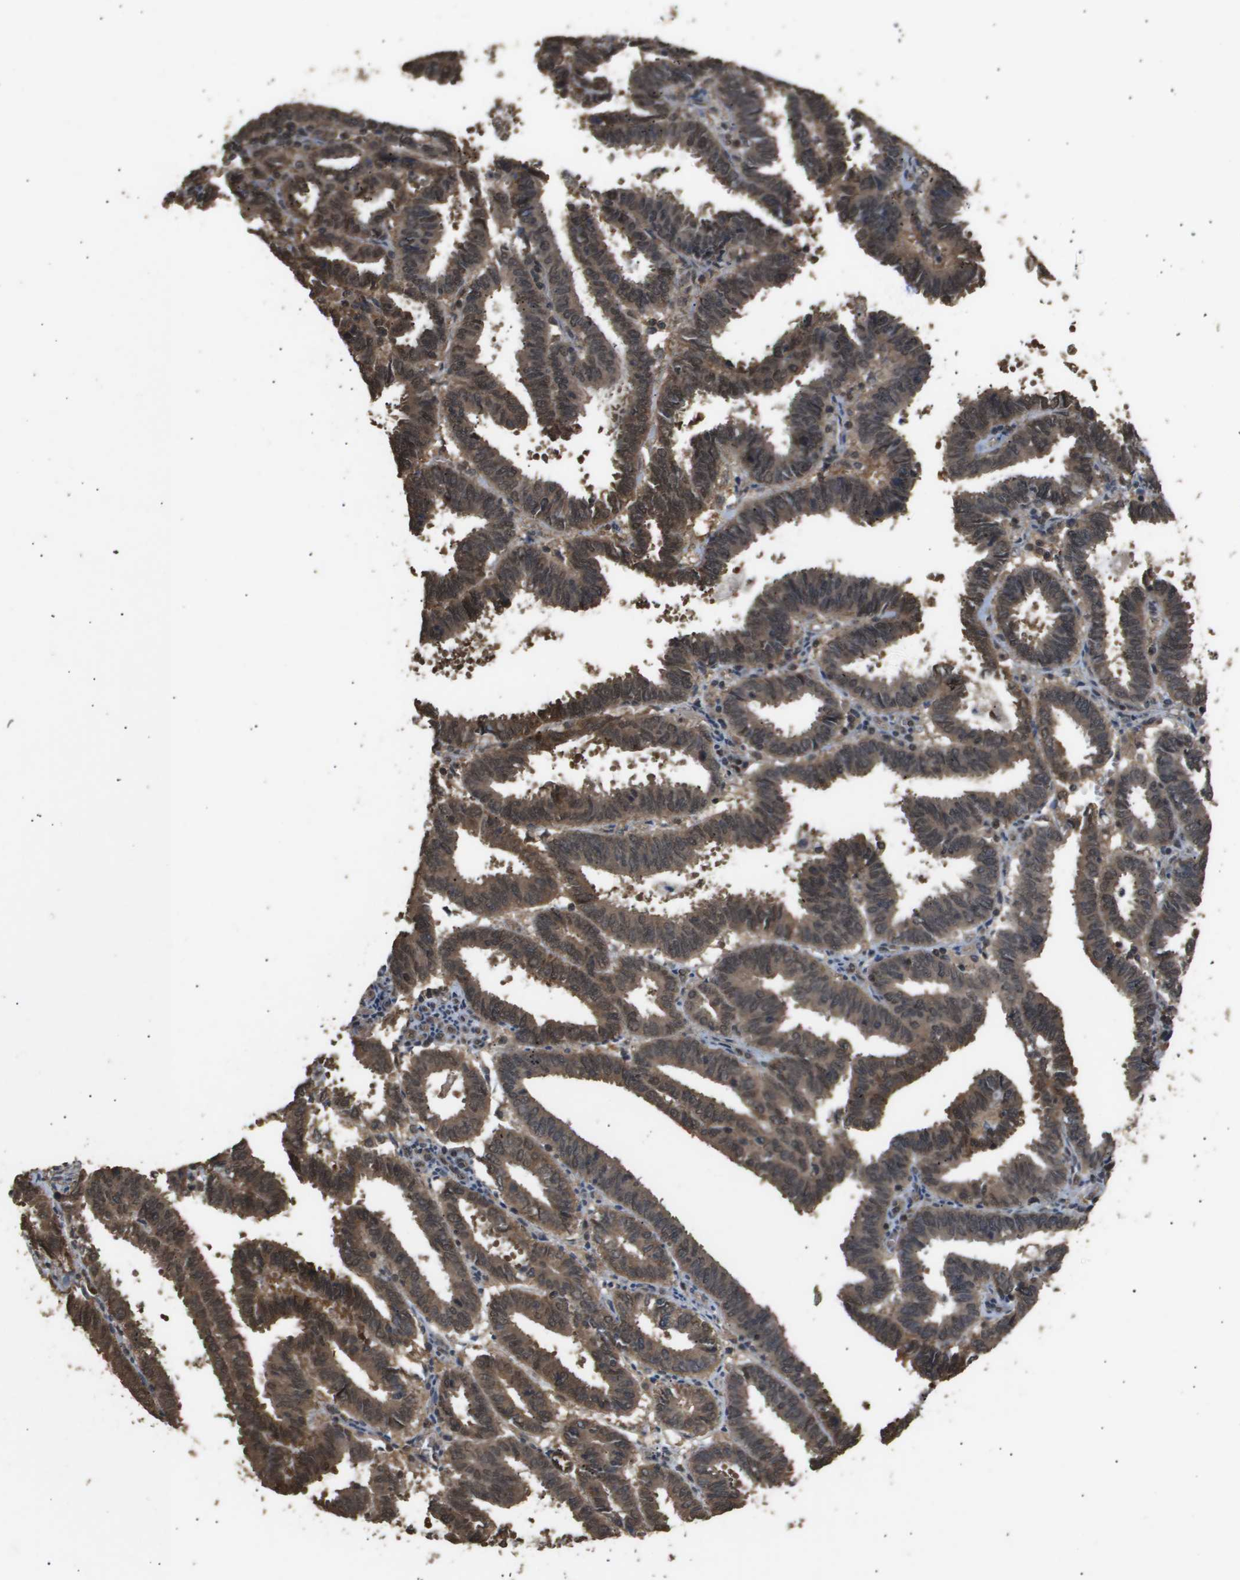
{"staining": {"intensity": "moderate", "quantity": ">75%", "location": "cytoplasmic/membranous,nuclear"}, "tissue": "endometrial cancer", "cell_type": "Tumor cells", "image_type": "cancer", "snomed": [{"axis": "morphology", "description": "Adenocarcinoma, NOS"}, {"axis": "topography", "description": "Uterus"}], "caption": "Immunohistochemical staining of human endometrial adenocarcinoma exhibits medium levels of moderate cytoplasmic/membranous and nuclear staining in about >75% of tumor cells.", "gene": "ING1", "patient": {"sex": "female", "age": 83}}